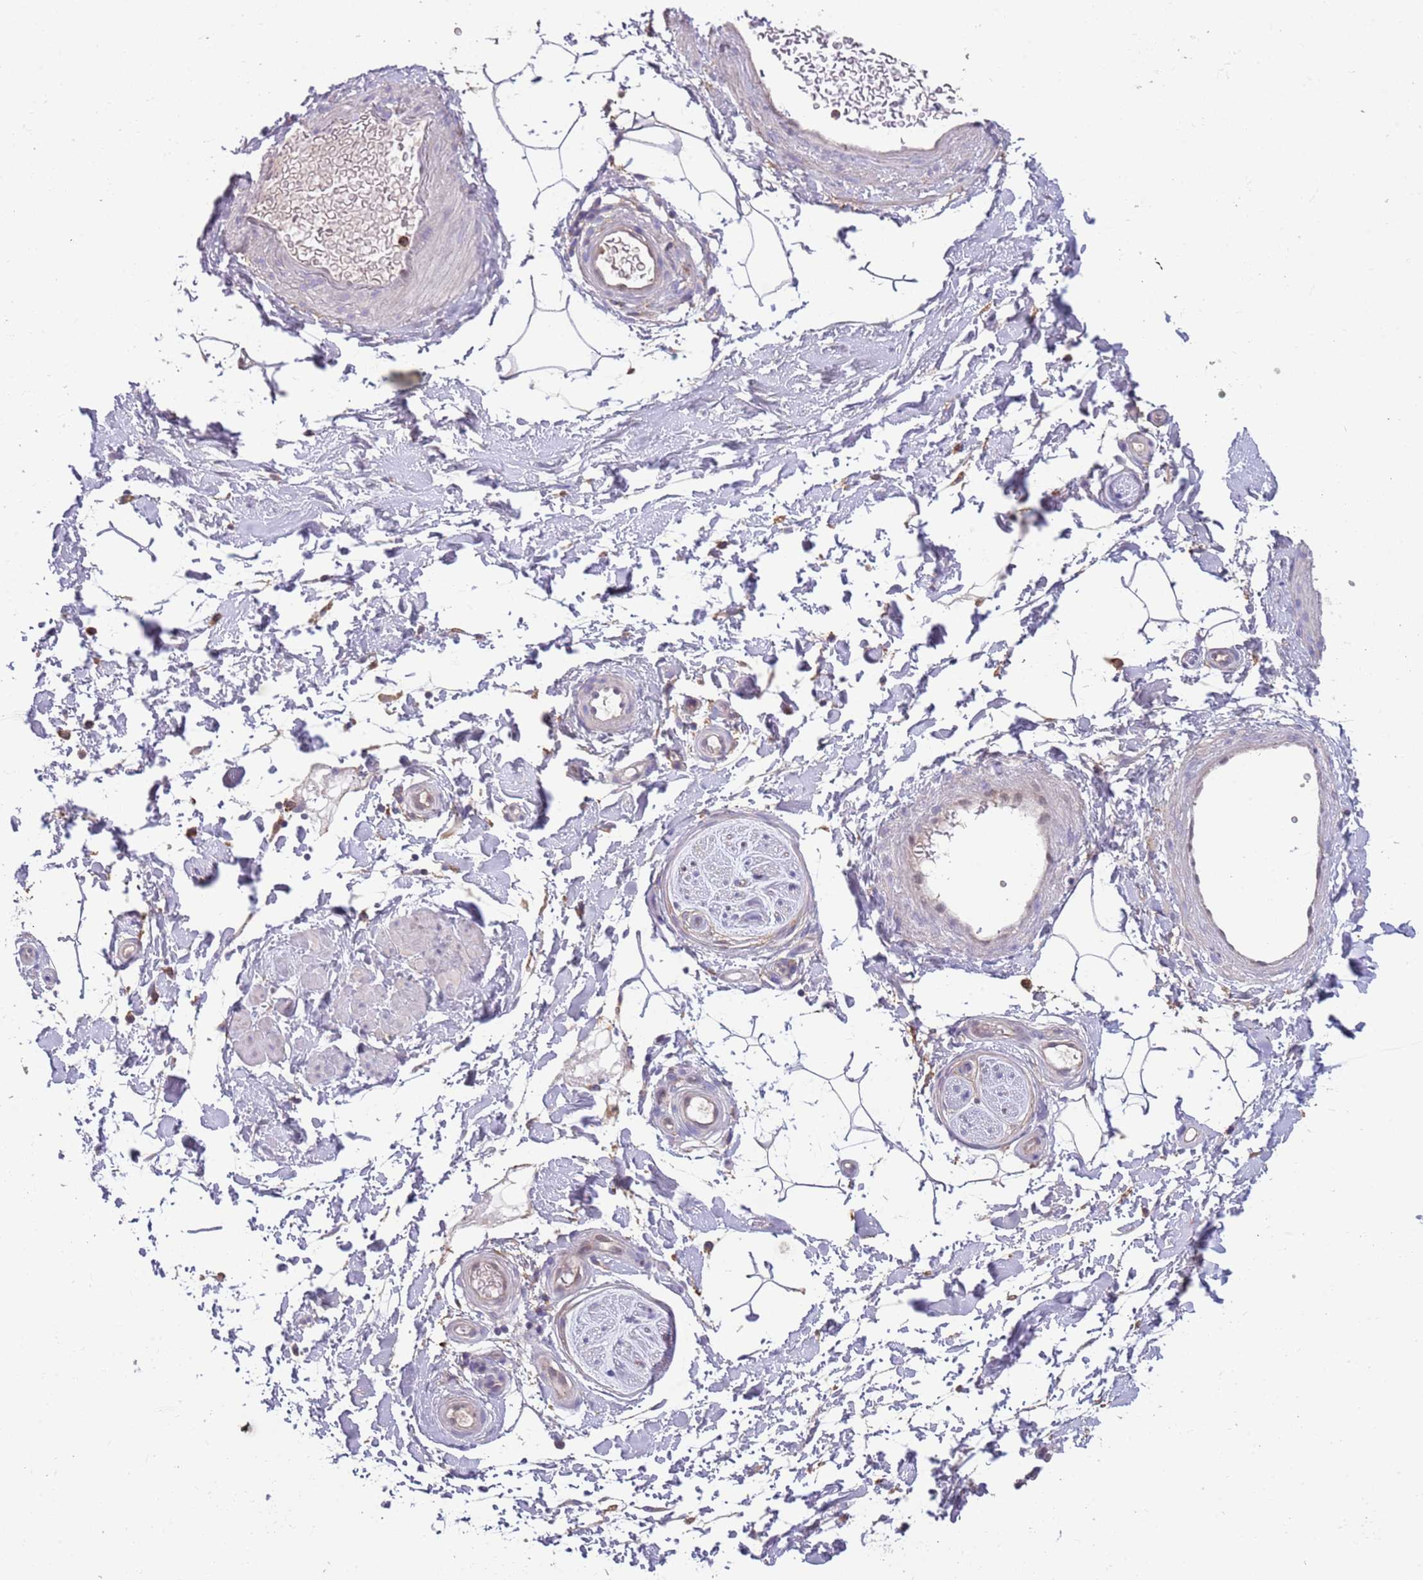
{"staining": {"intensity": "negative", "quantity": "none", "location": "none"}, "tissue": "adipose tissue", "cell_type": "Adipocytes", "image_type": "normal", "snomed": [{"axis": "morphology", "description": "Normal tissue, NOS"}, {"axis": "topography", "description": "Soft tissue"}, {"axis": "topography", "description": "Adipose tissue"}, {"axis": "topography", "description": "Vascular tissue"}, {"axis": "topography", "description": "Peripheral nerve tissue"}], "caption": "Immunohistochemistry (IHC) image of normal adipose tissue: adipose tissue stained with DAB displays no significant protein staining in adipocytes. The staining is performed using DAB brown chromogen with nuclei counter-stained in using hematoxylin.", "gene": "DDT", "patient": {"sex": "male", "age": 74}}